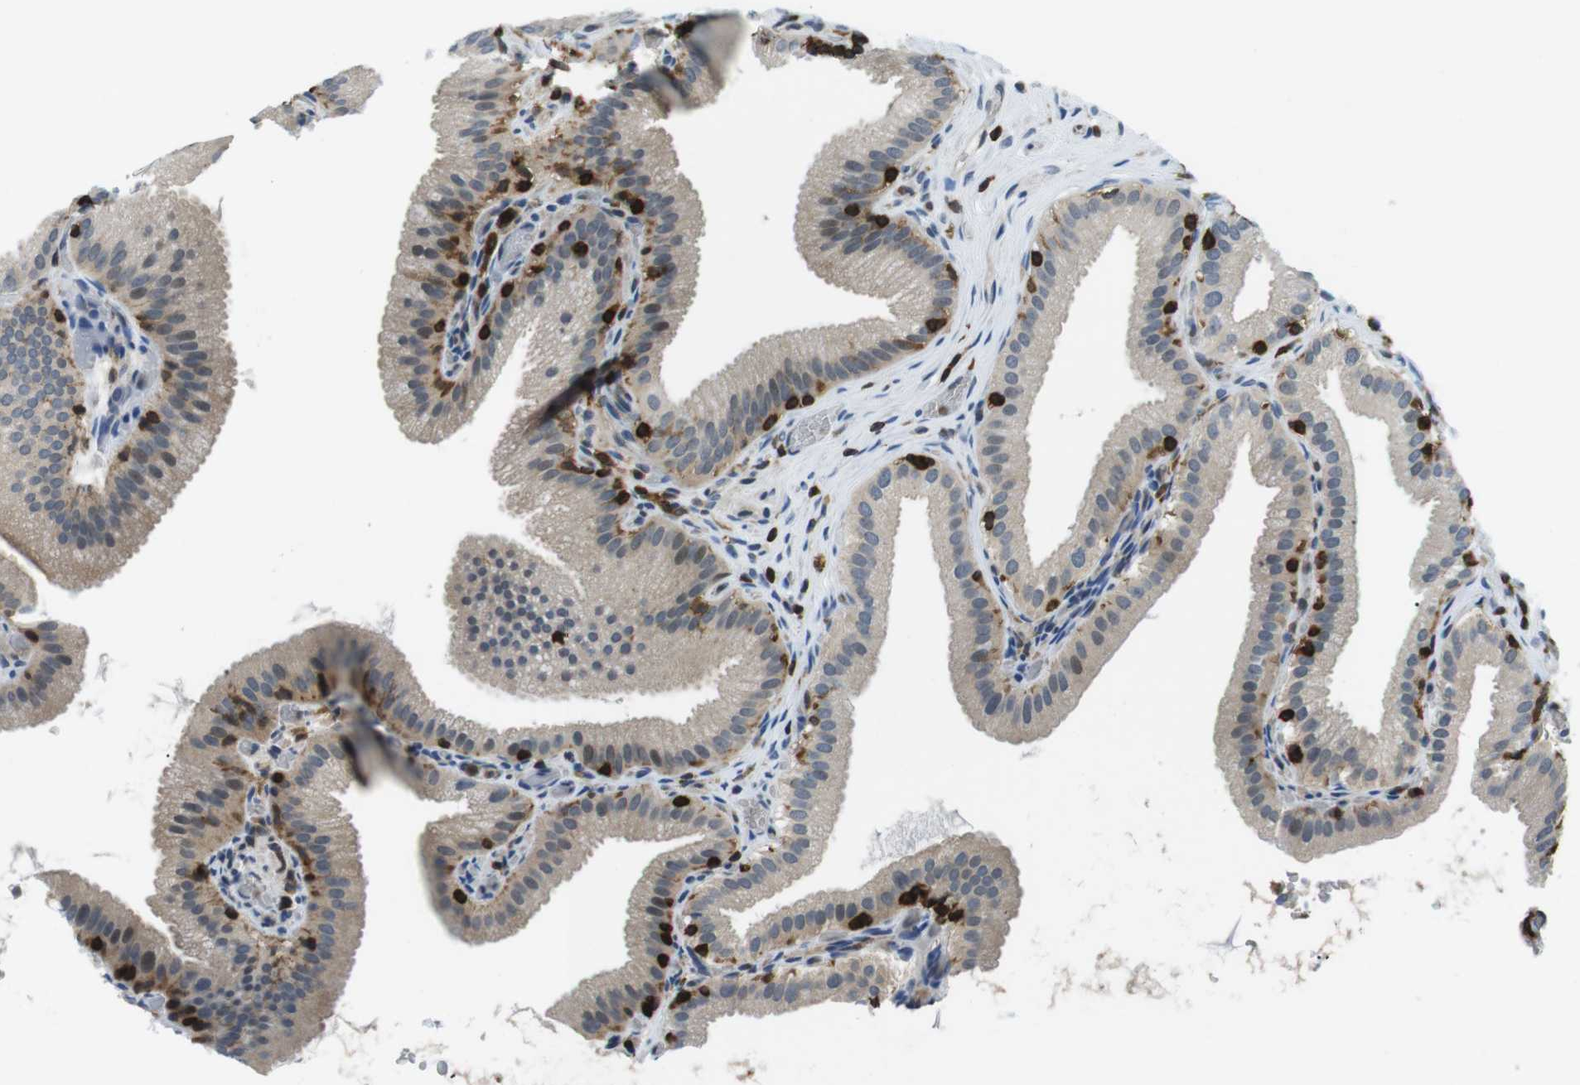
{"staining": {"intensity": "moderate", "quantity": "<25%", "location": "nuclear"}, "tissue": "gallbladder", "cell_type": "Glandular cells", "image_type": "normal", "snomed": [{"axis": "morphology", "description": "Normal tissue, NOS"}, {"axis": "topography", "description": "Gallbladder"}], "caption": "Protein staining of unremarkable gallbladder displays moderate nuclear positivity in about <25% of glandular cells. (DAB (3,3'-diaminobenzidine) IHC with brightfield microscopy, high magnification).", "gene": "STK10", "patient": {"sex": "male", "age": 54}}